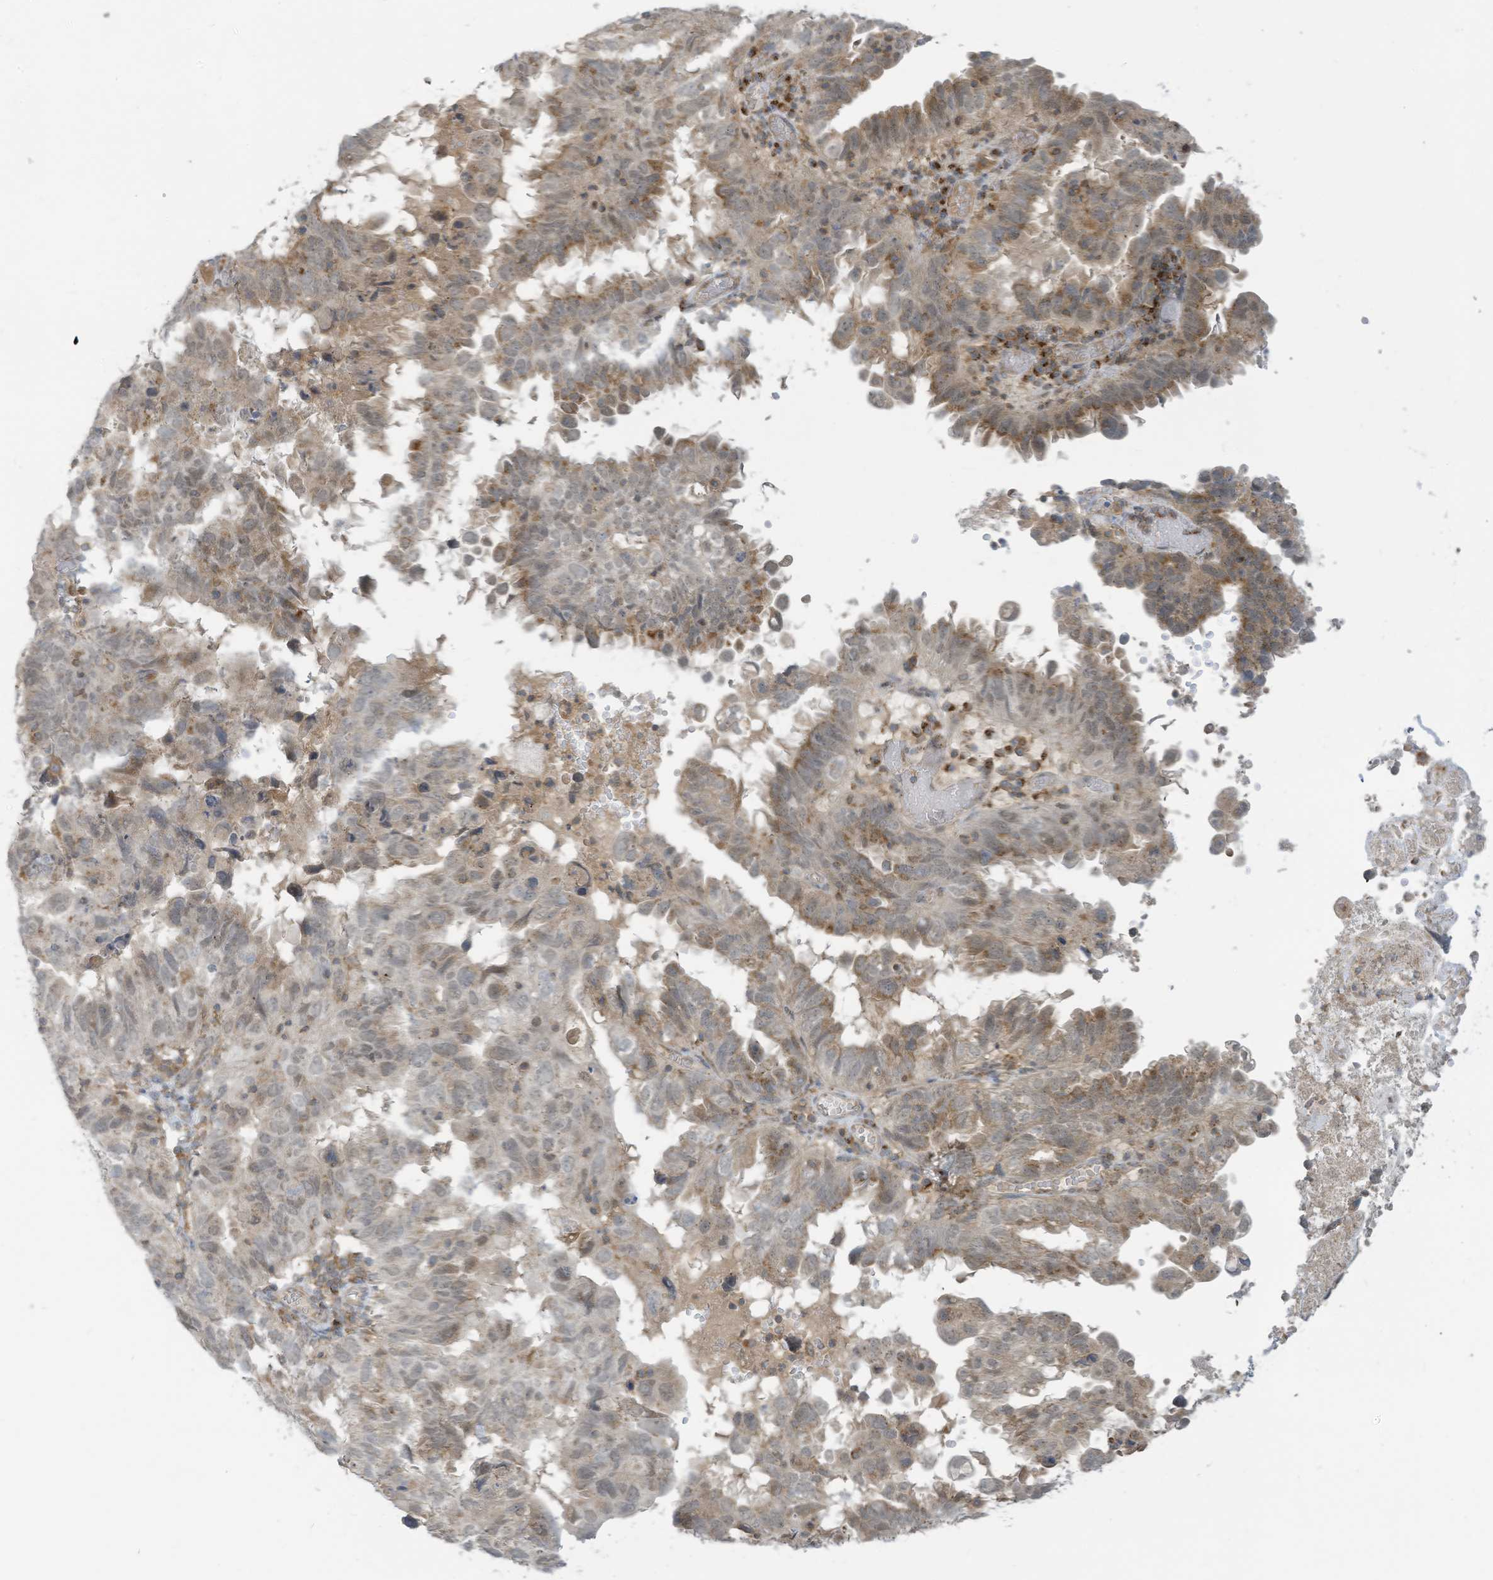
{"staining": {"intensity": "weak", "quantity": "25%-75%", "location": "cytoplasmic/membranous"}, "tissue": "endometrial cancer", "cell_type": "Tumor cells", "image_type": "cancer", "snomed": [{"axis": "morphology", "description": "Adenocarcinoma, NOS"}, {"axis": "topography", "description": "Uterus"}], "caption": "Immunohistochemistry (IHC) of endometrial adenocarcinoma demonstrates low levels of weak cytoplasmic/membranous staining in about 25%-75% of tumor cells.", "gene": "PARVG", "patient": {"sex": "female", "age": 77}}